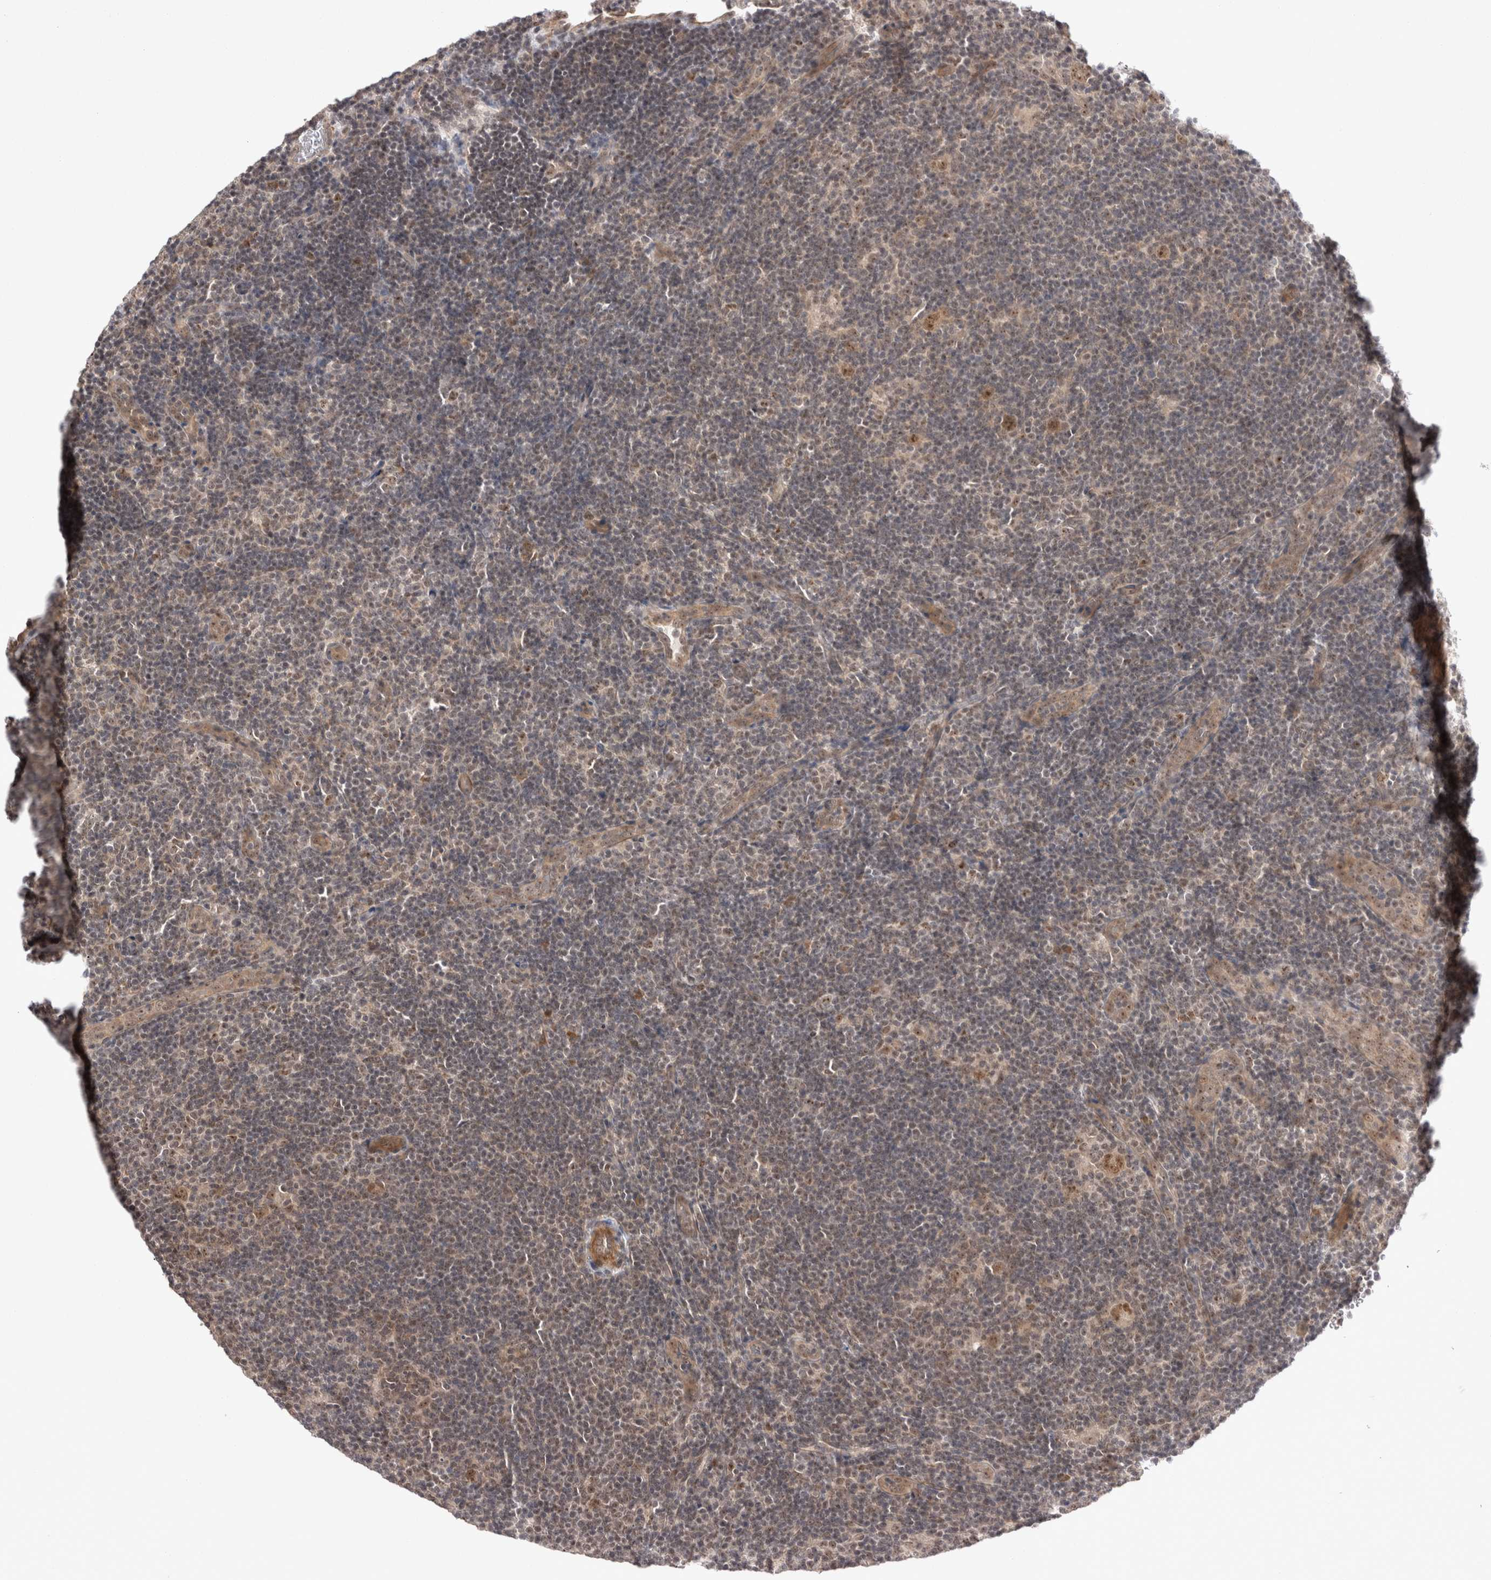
{"staining": {"intensity": "moderate", "quantity": ">75%", "location": "nuclear"}, "tissue": "lymphoma", "cell_type": "Tumor cells", "image_type": "cancer", "snomed": [{"axis": "morphology", "description": "Hodgkin's disease, NOS"}, {"axis": "topography", "description": "Lymph node"}], "caption": "Immunohistochemical staining of human Hodgkin's disease demonstrates medium levels of moderate nuclear protein positivity in about >75% of tumor cells.", "gene": "EXOSC4", "patient": {"sex": "female", "age": 57}}